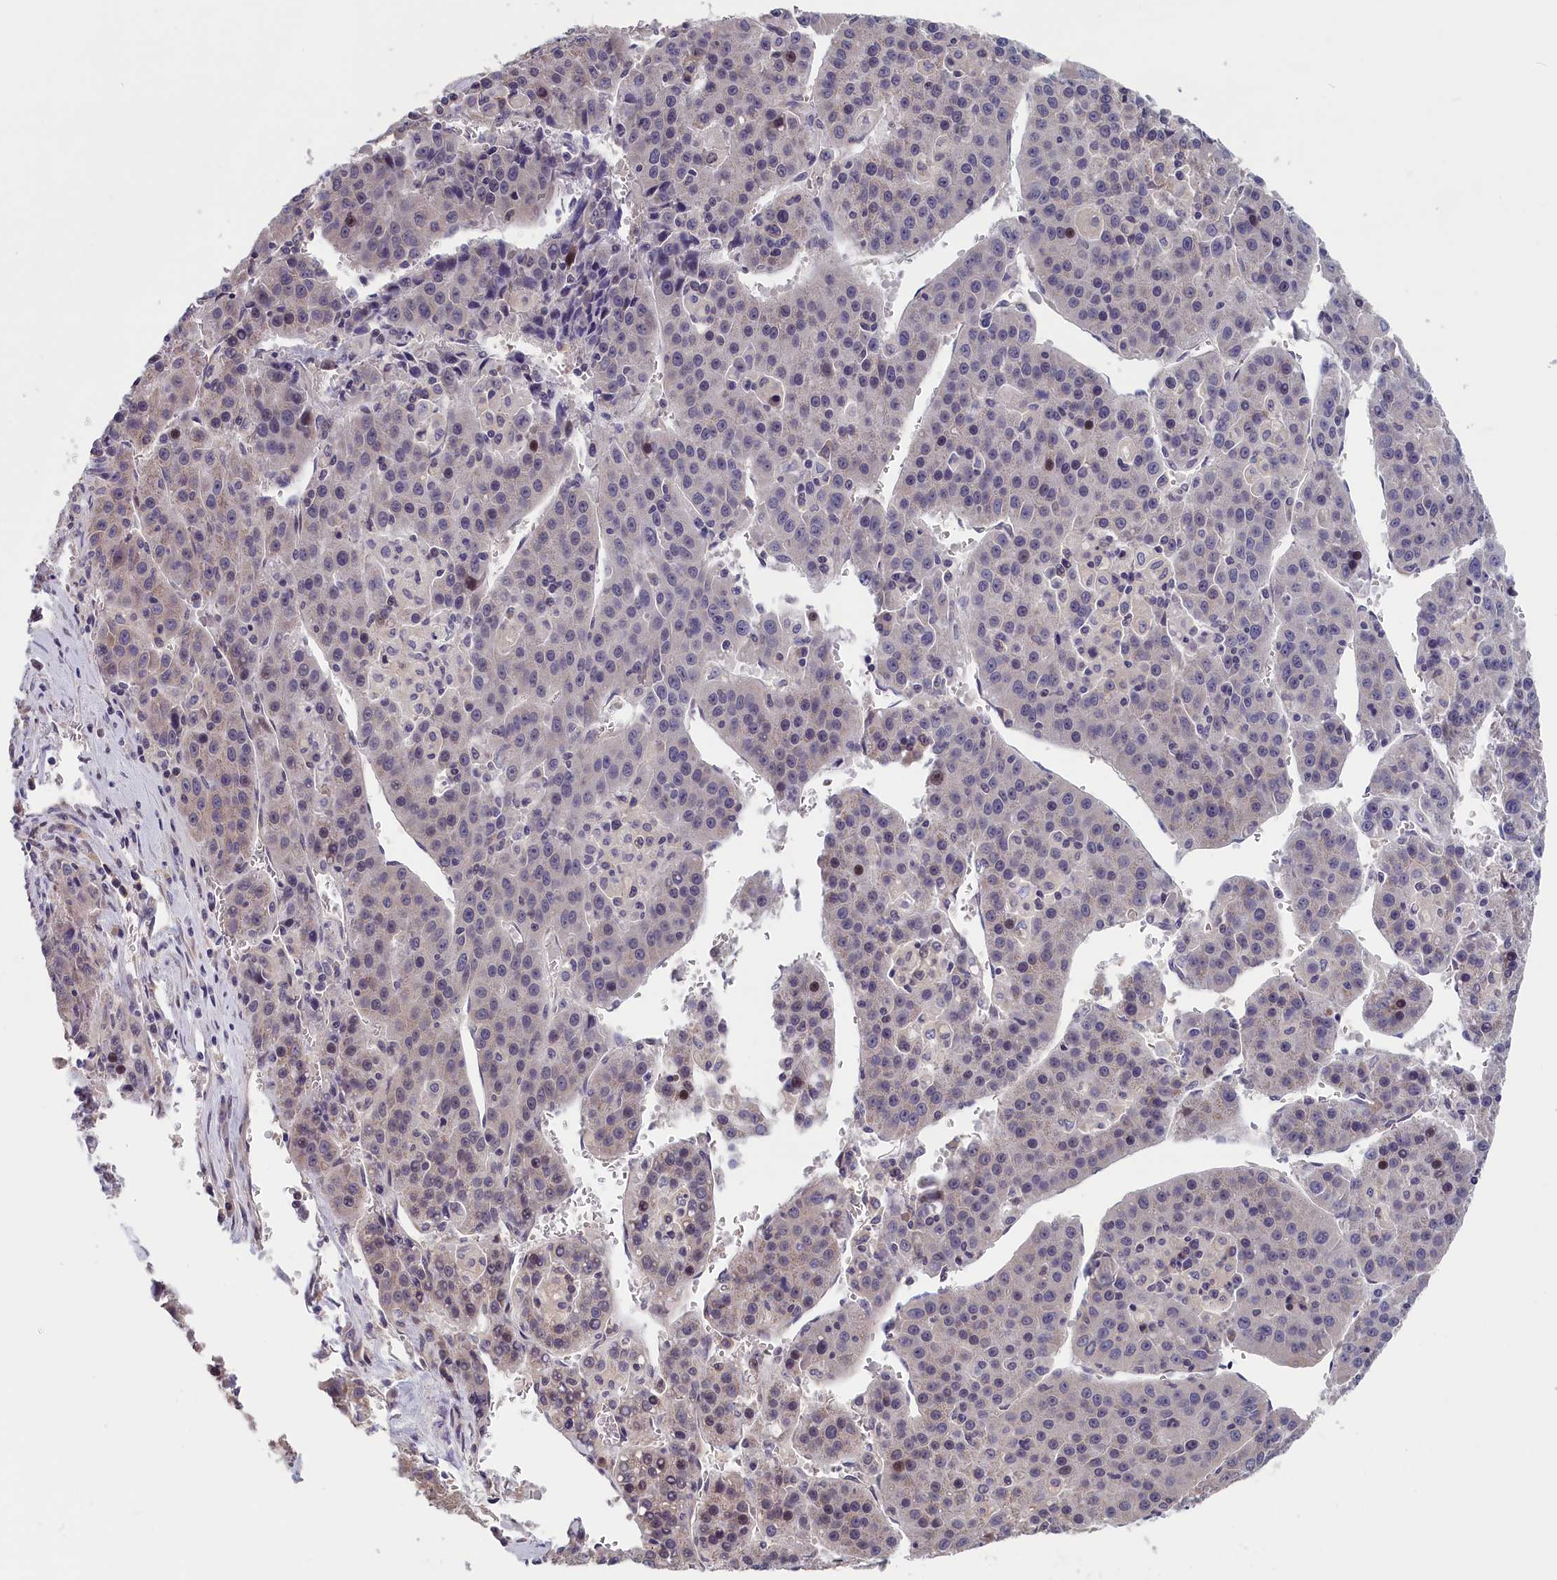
{"staining": {"intensity": "weak", "quantity": "<25%", "location": "nuclear"}, "tissue": "liver cancer", "cell_type": "Tumor cells", "image_type": "cancer", "snomed": [{"axis": "morphology", "description": "Carcinoma, Hepatocellular, NOS"}, {"axis": "topography", "description": "Liver"}], "caption": "A high-resolution photomicrograph shows immunohistochemistry (IHC) staining of liver cancer (hepatocellular carcinoma), which shows no significant expression in tumor cells.", "gene": "TMEM116", "patient": {"sex": "female", "age": 53}}